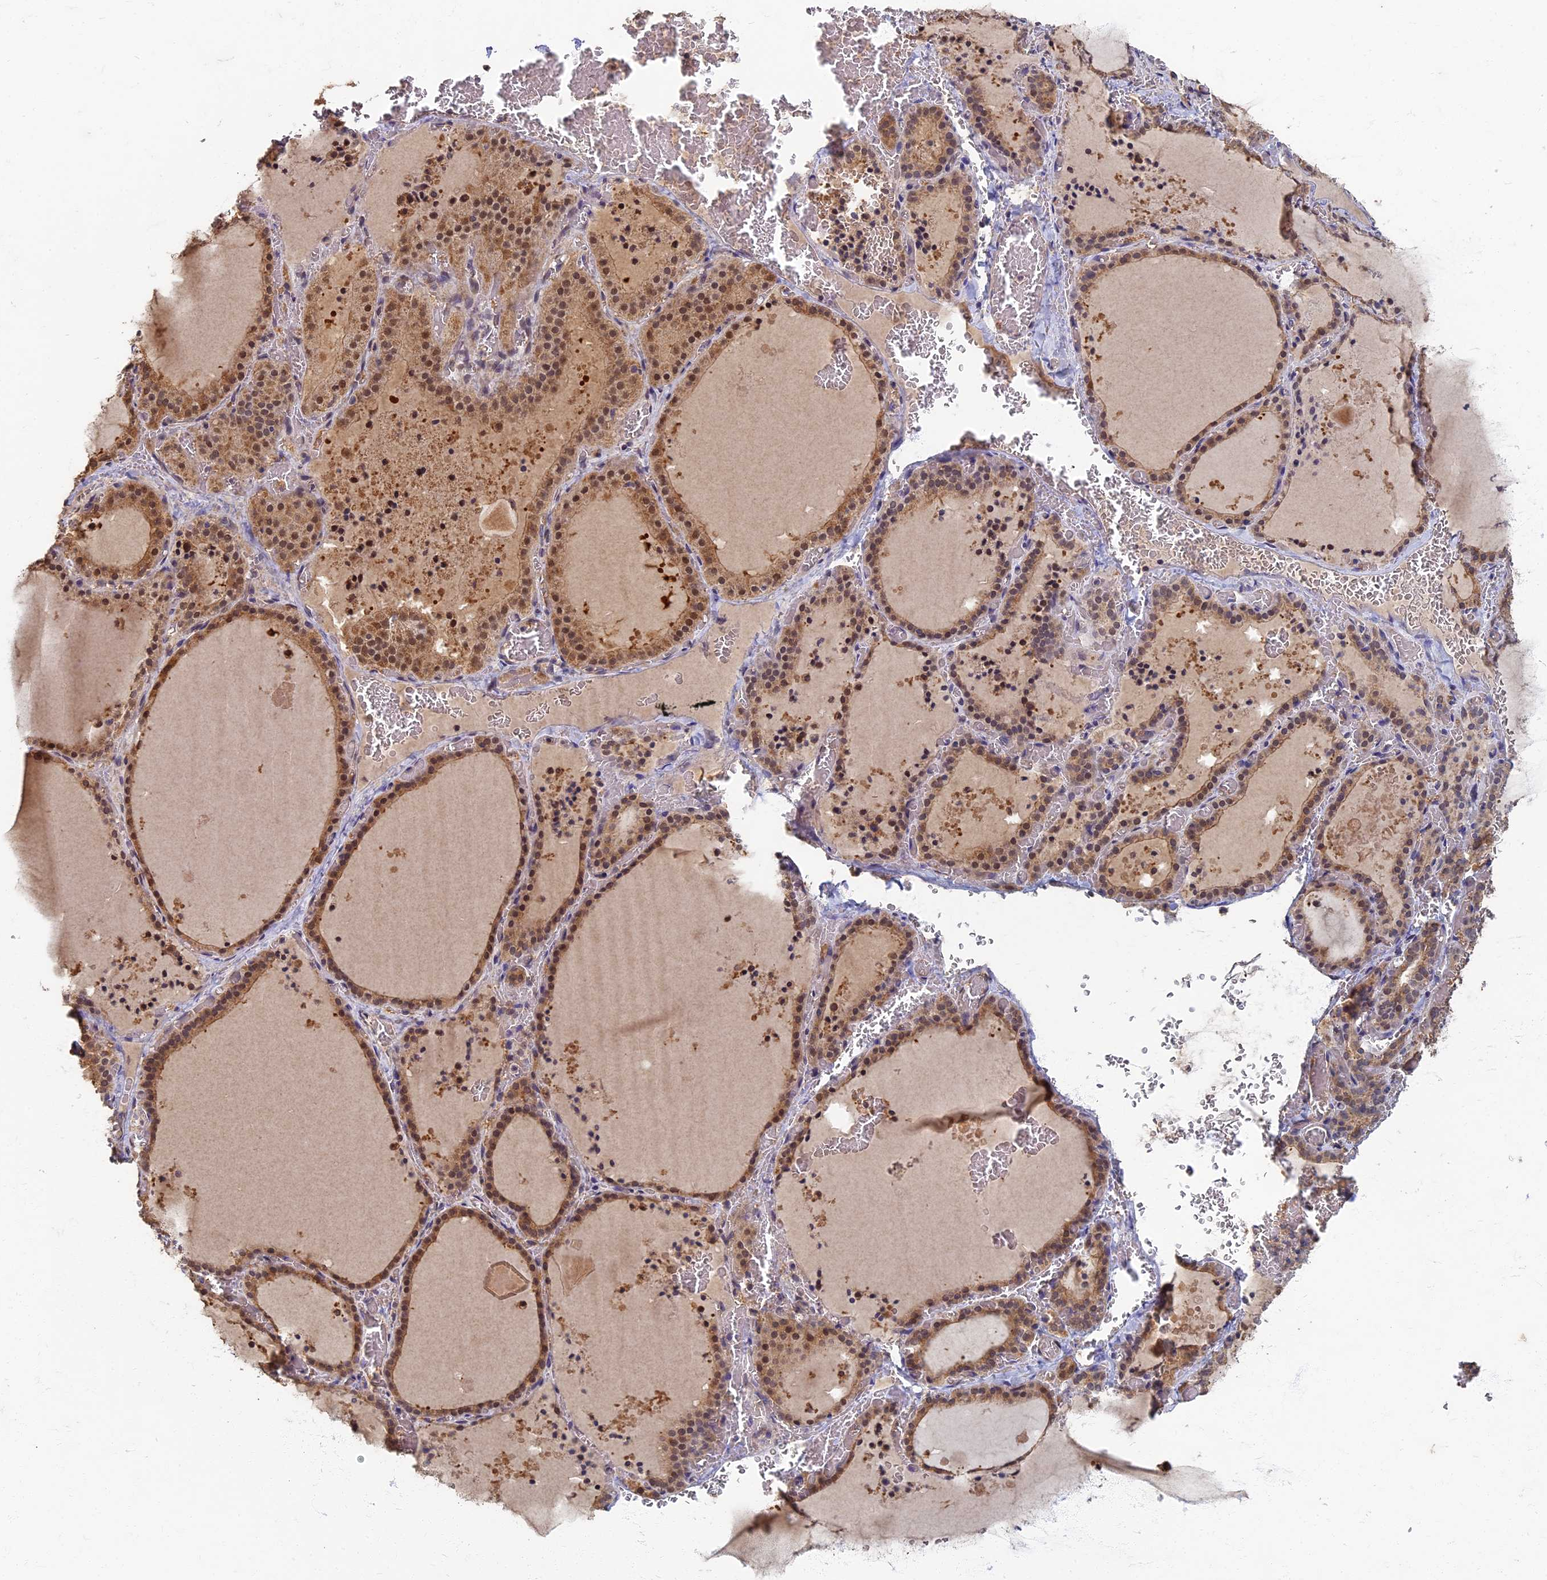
{"staining": {"intensity": "moderate", "quantity": ">75%", "location": "cytoplasmic/membranous,nuclear"}, "tissue": "thyroid gland", "cell_type": "Glandular cells", "image_type": "normal", "snomed": [{"axis": "morphology", "description": "Normal tissue, NOS"}, {"axis": "topography", "description": "Thyroid gland"}], "caption": "DAB immunohistochemical staining of unremarkable human thyroid gland reveals moderate cytoplasmic/membranous,nuclear protein staining in about >75% of glandular cells. (Brightfield microscopy of DAB IHC at high magnification).", "gene": "RSPH3", "patient": {"sex": "female", "age": 39}}